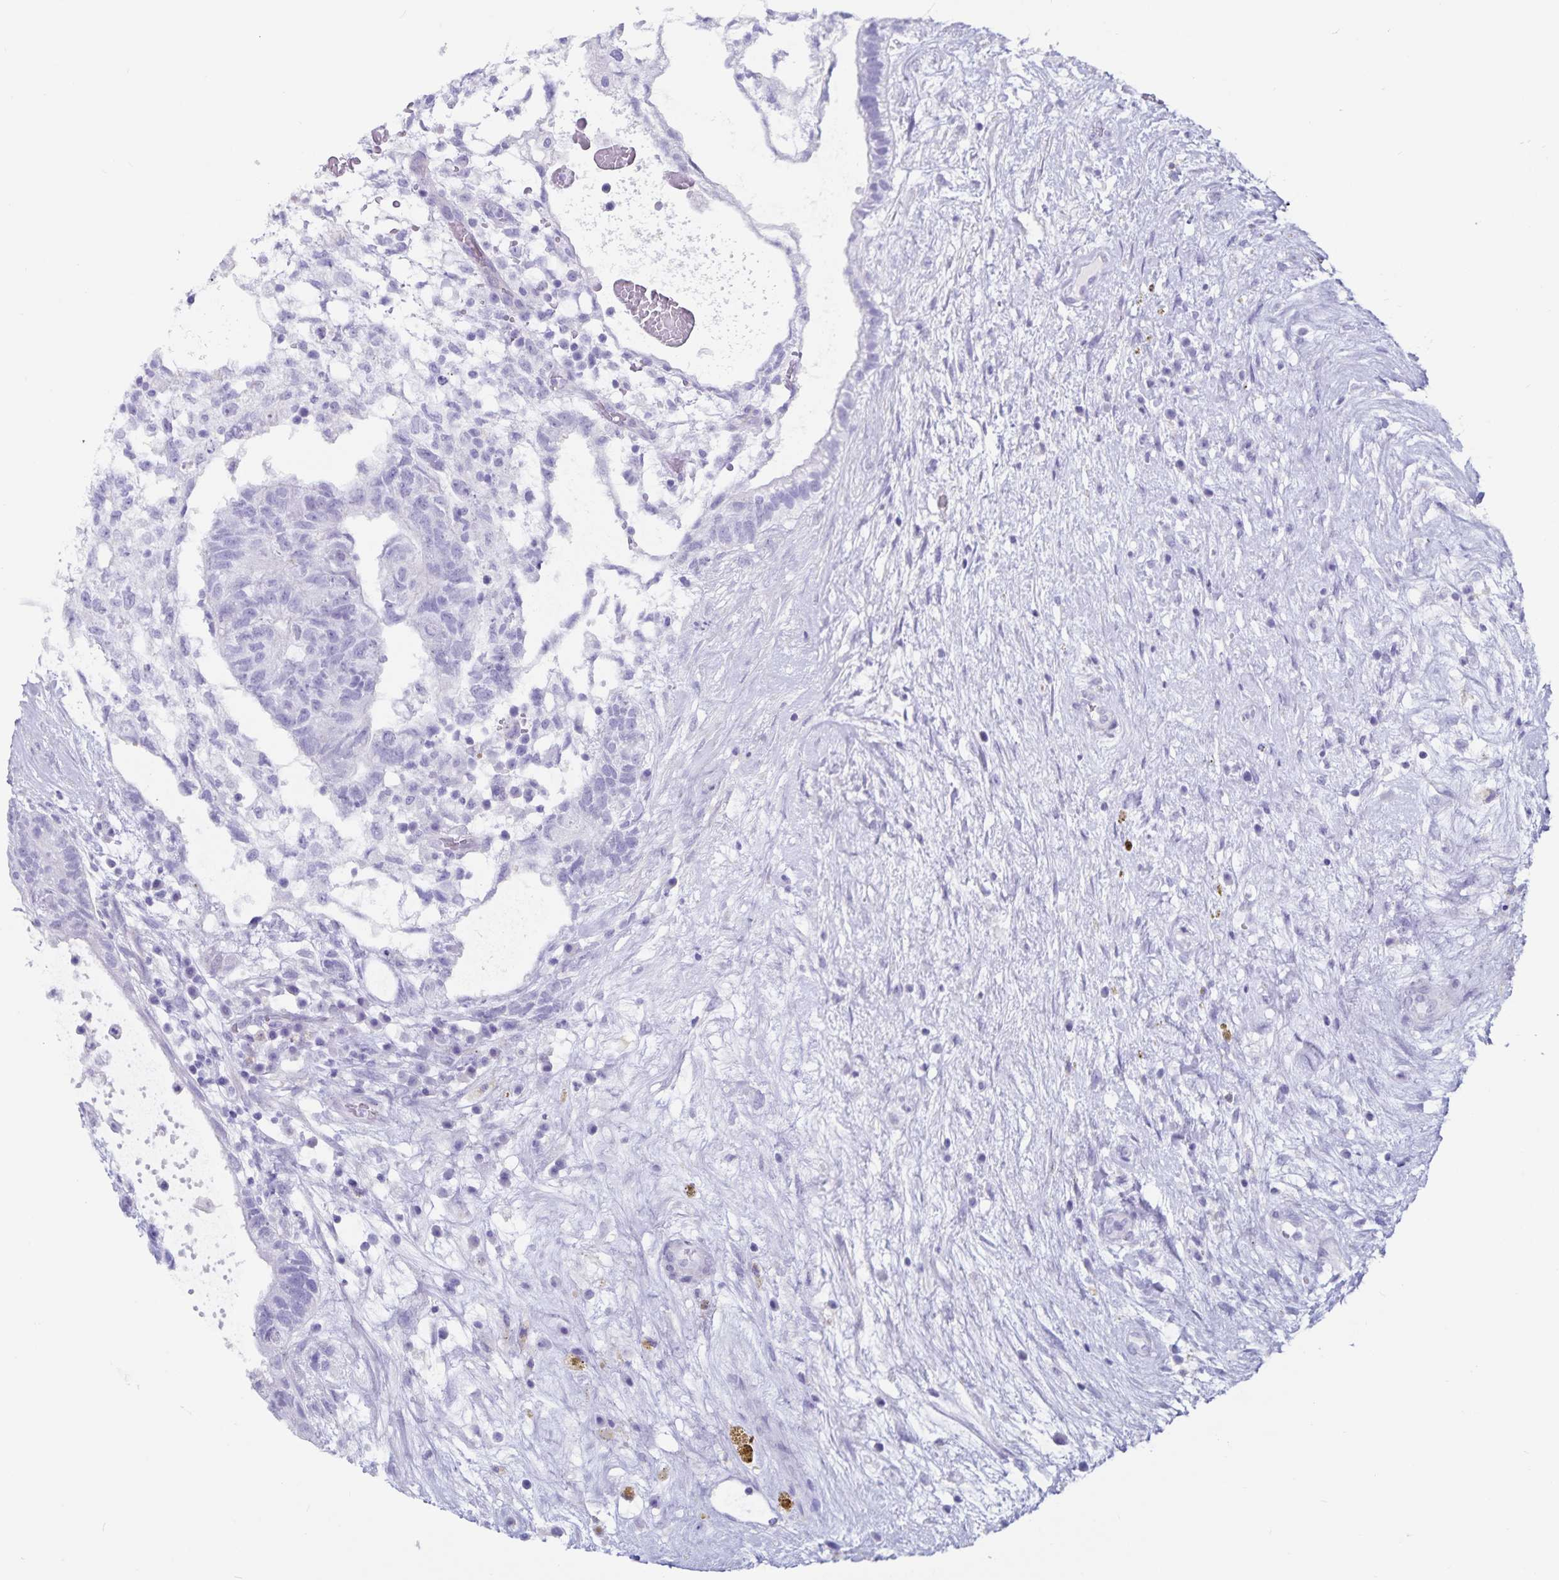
{"staining": {"intensity": "negative", "quantity": "none", "location": "none"}, "tissue": "testis cancer", "cell_type": "Tumor cells", "image_type": "cancer", "snomed": [{"axis": "morphology", "description": "Normal tissue, NOS"}, {"axis": "morphology", "description": "Carcinoma, Embryonal, NOS"}, {"axis": "topography", "description": "Testis"}], "caption": "Immunohistochemistry micrograph of neoplastic tissue: human embryonal carcinoma (testis) stained with DAB reveals no significant protein expression in tumor cells.", "gene": "GPR137", "patient": {"sex": "male", "age": 32}}